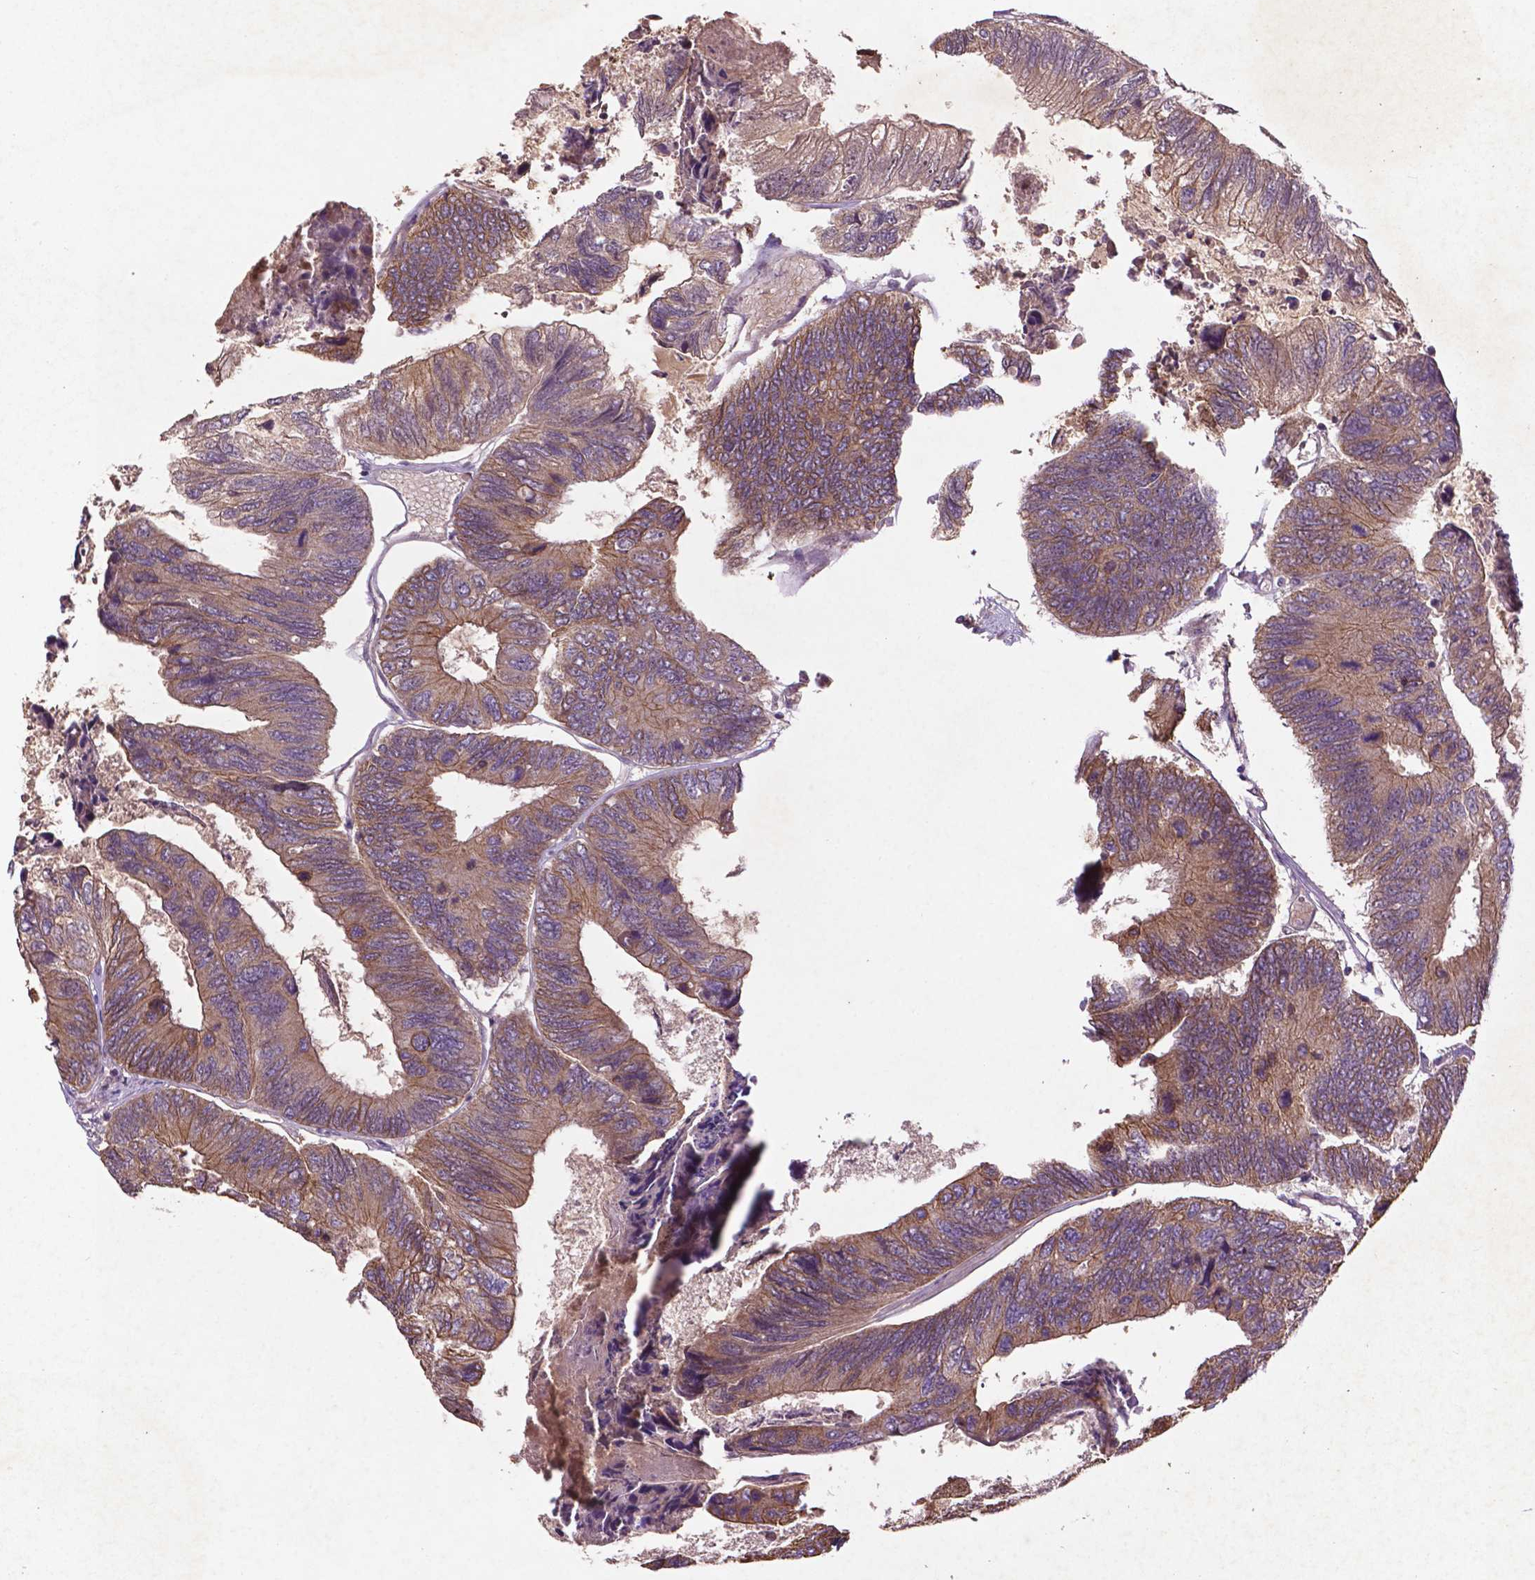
{"staining": {"intensity": "moderate", "quantity": ">75%", "location": "cytoplasmic/membranous"}, "tissue": "colorectal cancer", "cell_type": "Tumor cells", "image_type": "cancer", "snomed": [{"axis": "morphology", "description": "Adenocarcinoma, NOS"}, {"axis": "topography", "description": "Colon"}], "caption": "DAB immunohistochemical staining of colorectal adenocarcinoma shows moderate cytoplasmic/membranous protein expression in about >75% of tumor cells.", "gene": "COQ2", "patient": {"sex": "female", "age": 67}}